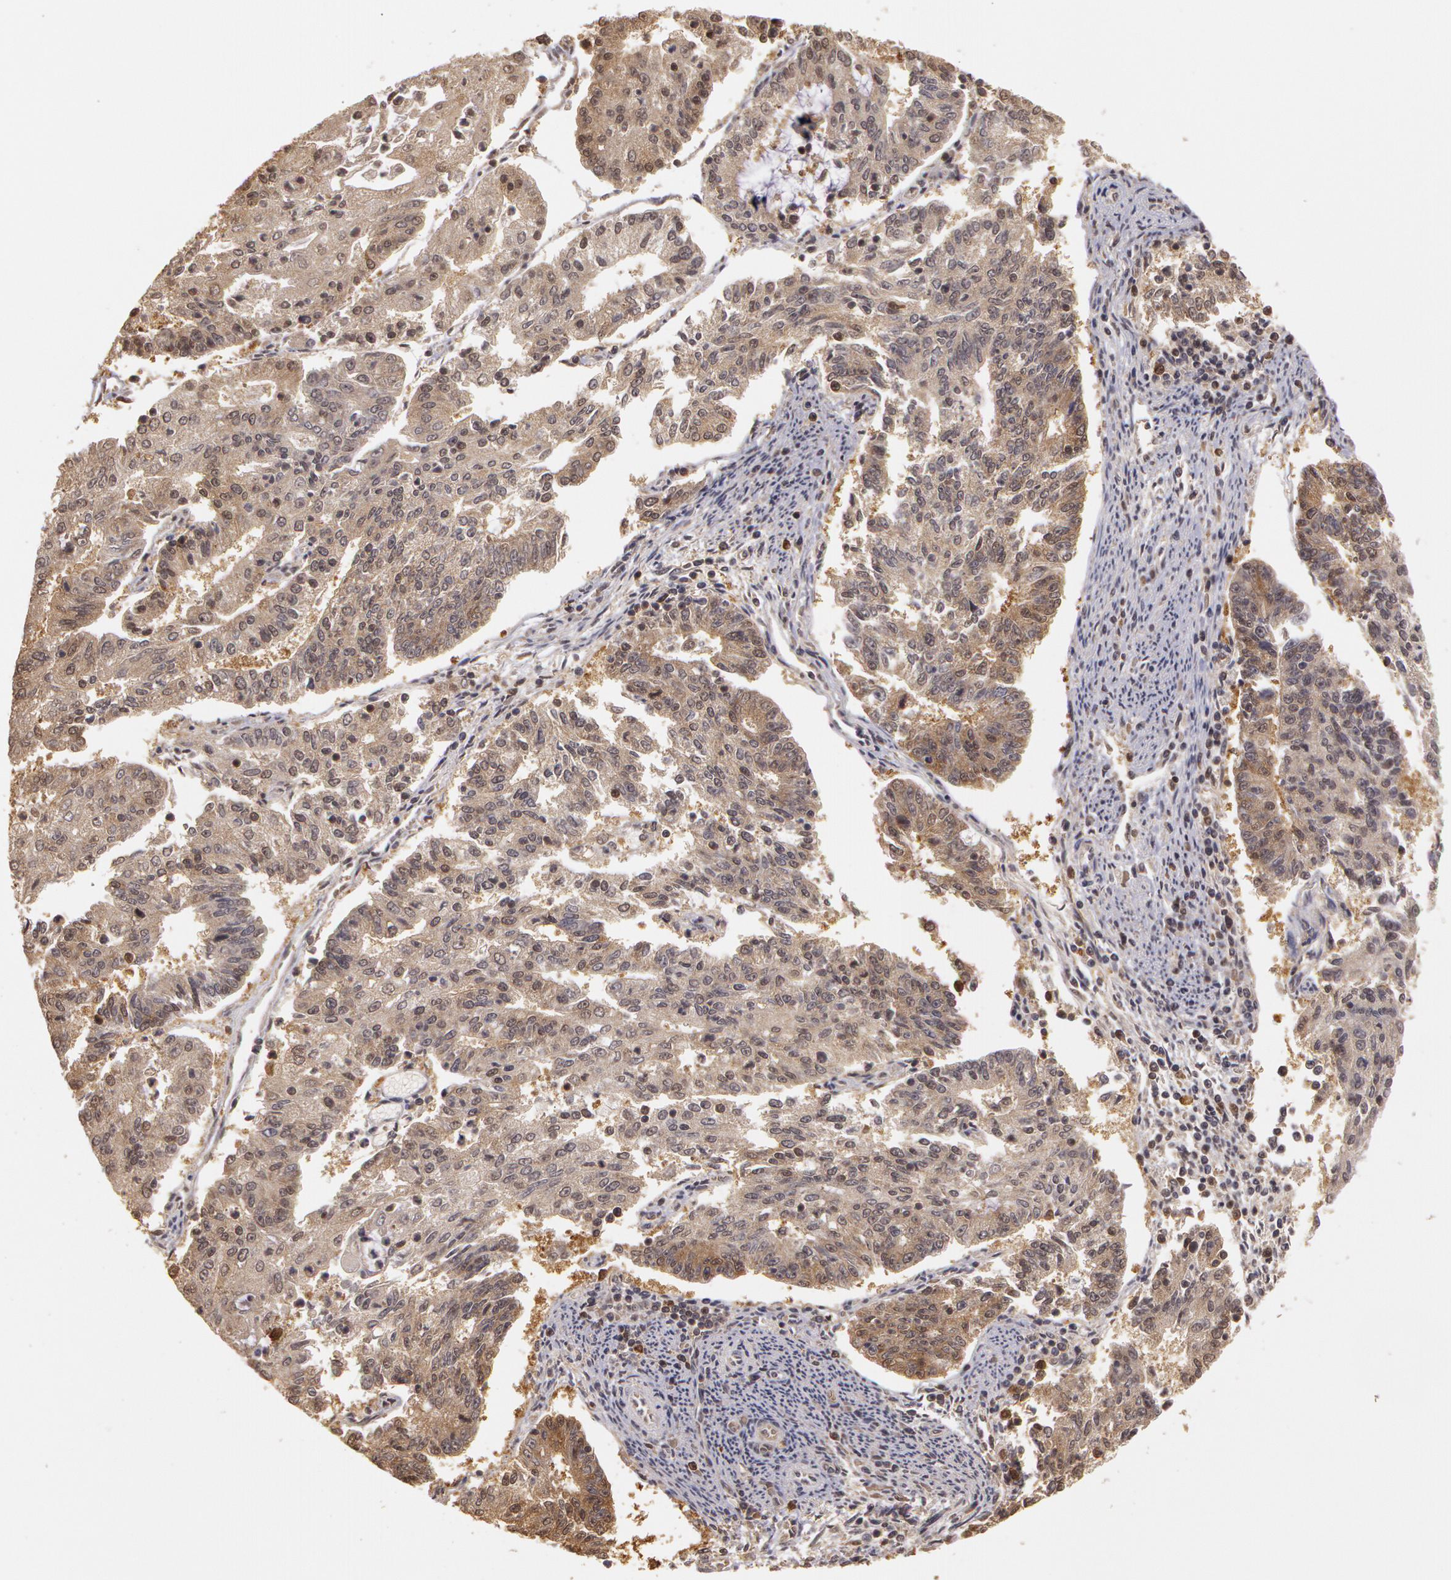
{"staining": {"intensity": "weak", "quantity": ">75%", "location": "cytoplasmic/membranous"}, "tissue": "endometrial cancer", "cell_type": "Tumor cells", "image_type": "cancer", "snomed": [{"axis": "morphology", "description": "Adenocarcinoma, NOS"}, {"axis": "topography", "description": "Endometrium"}], "caption": "DAB (3,3'-diaminobenzidine) immunohistochemical staining of human endometrial cancer shows weak cytoplasmic/membranous protein positivity in about >75% of tumor cells.", "gene": "AHSA1", "patient": {"sex": "female", "age": 56}}